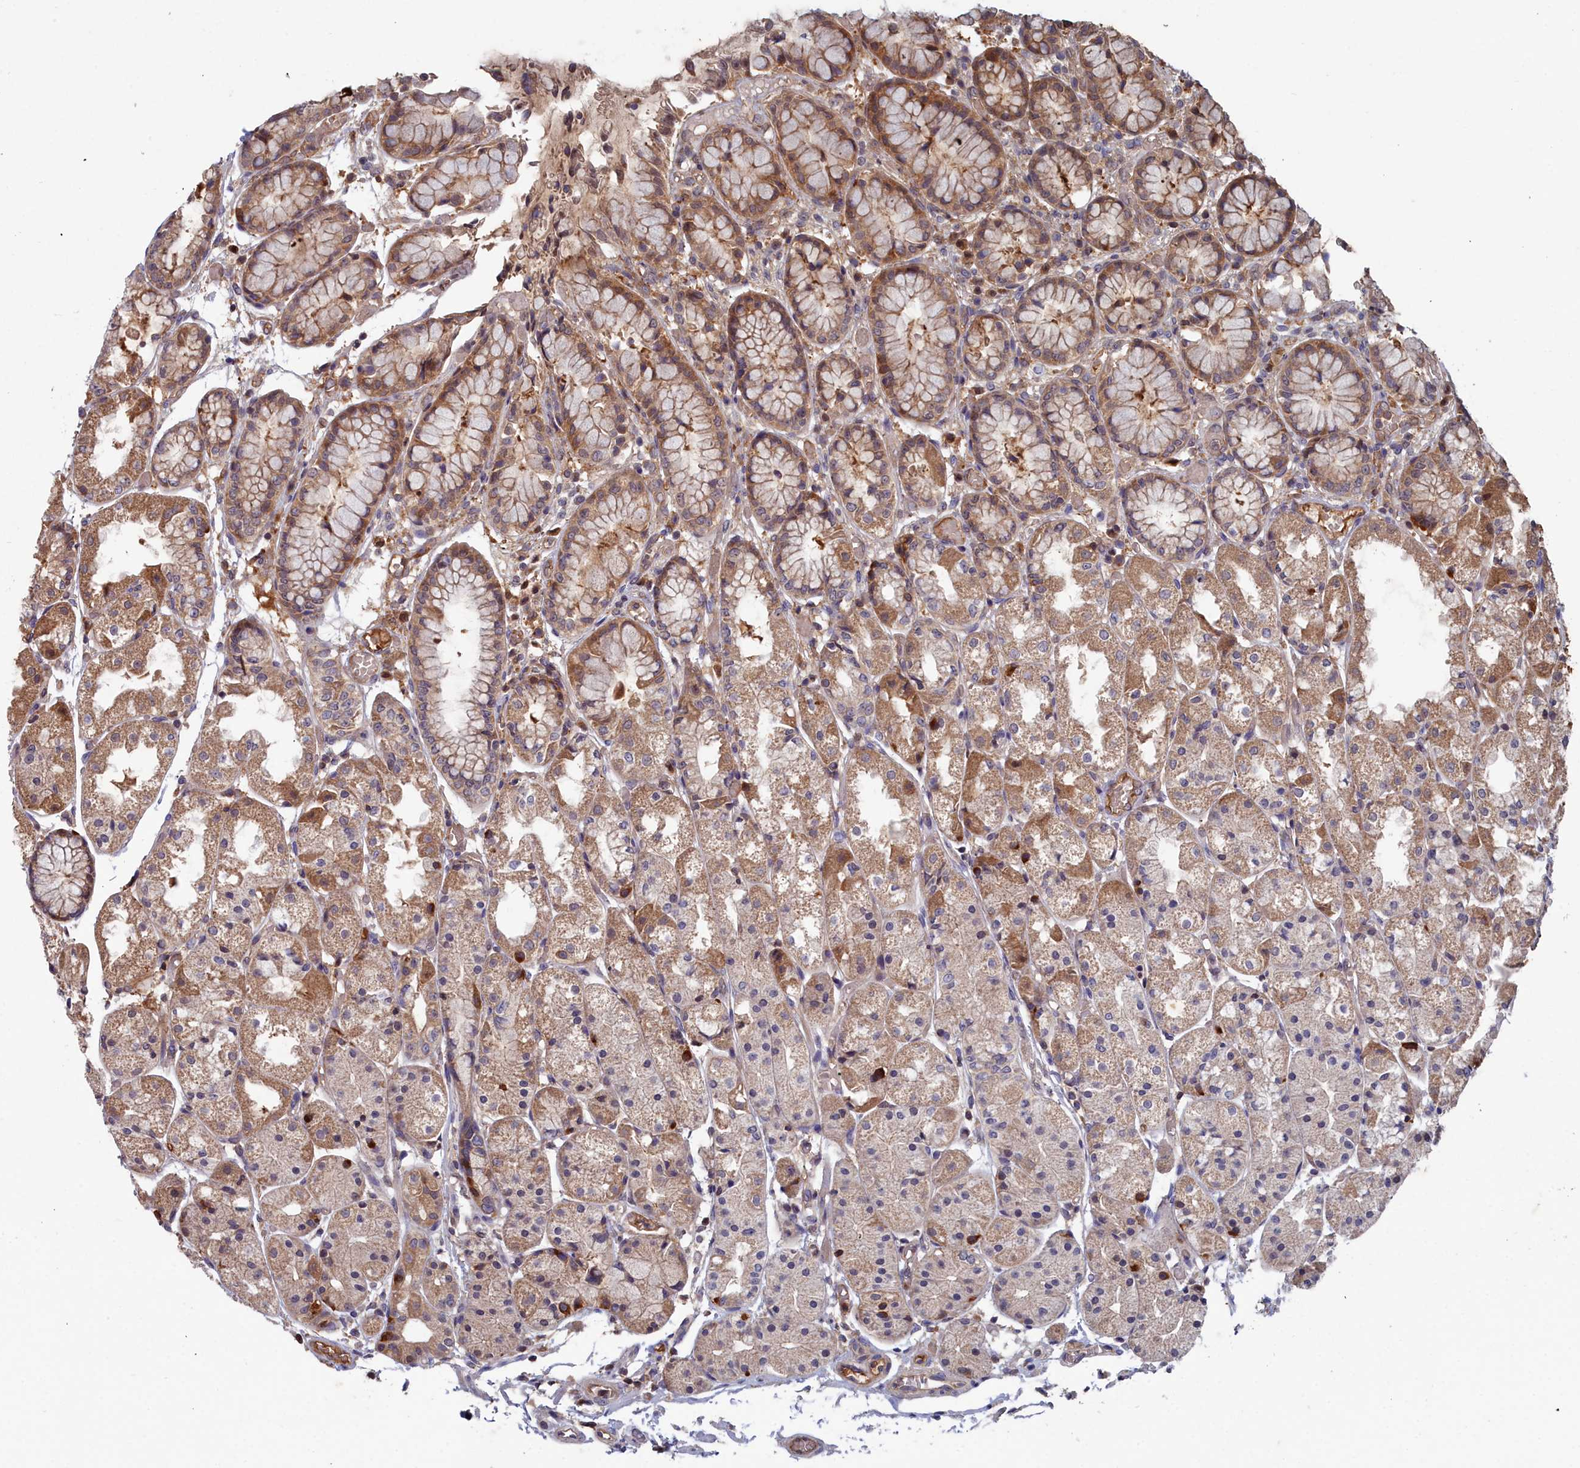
{"staining": {"intensity": "moderate", "quantity": ">75%", "location": "cytoplasmic/membranous"}, "tissue": "stomach", "cell_type": "Glandular cells", "image_type": "normal", "snomed": [{"axis": "morphology", "description": "Normal tissue, NOS"}, {"axis": "topography", "description": "Stomach, upper"}], "caption": "Immunohistochemical staining of unremarkable human stomach reveals moderate cytoplasmic/membranous protein staining in about >75% of glandular cells.", "gene": "GFRA2", "patient": {"sex": "male", "age": 72}}